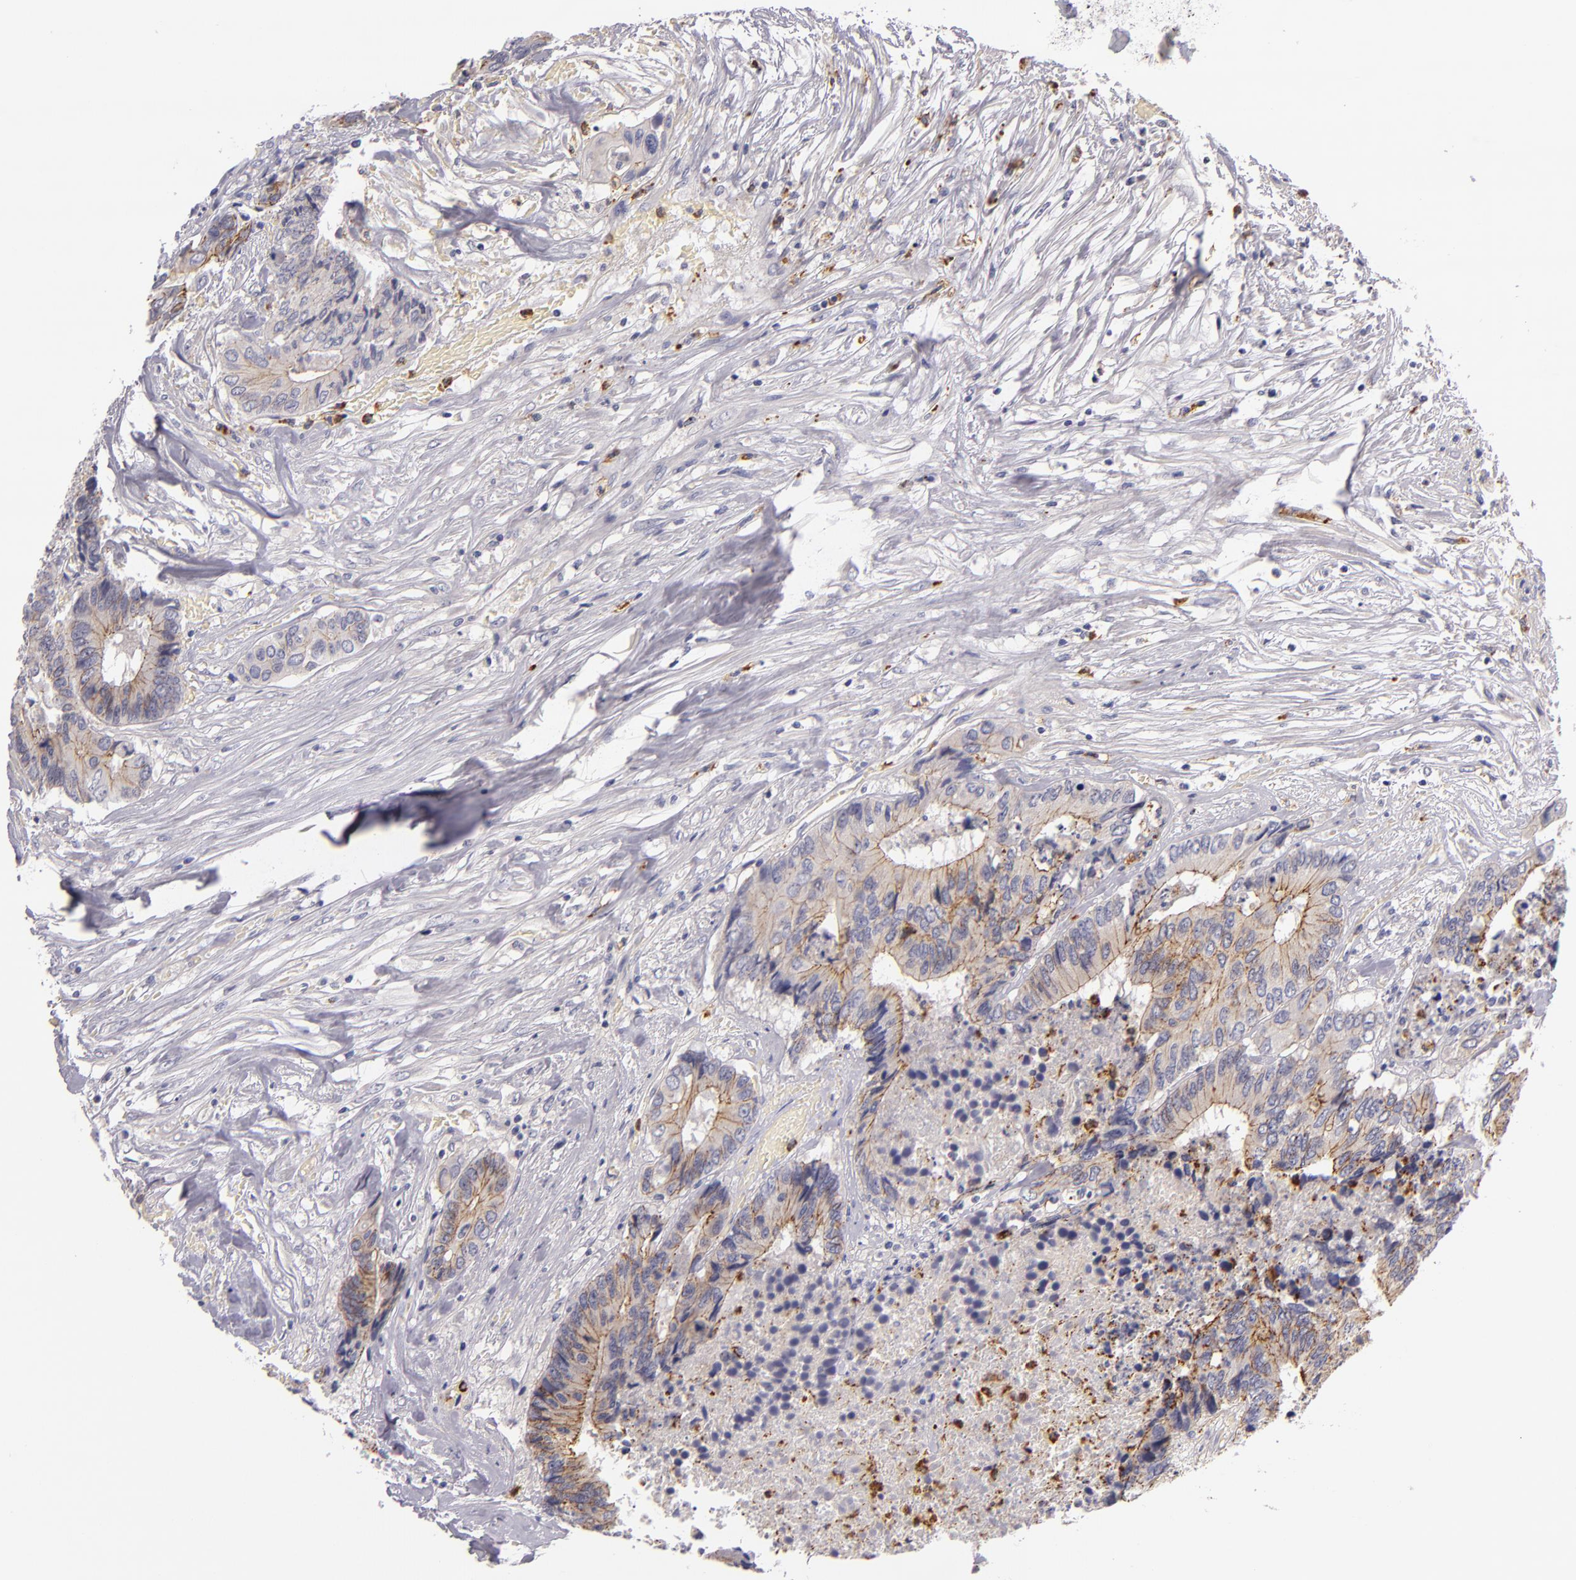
{"staining": {"intensity": "moderate", "quantity": ">75%", "location": "cytoplasmic/membranous"}, "tissue": "colorectal cancer", "cell_type": "Tumor cells", "image_type": "cancer", "snomed": [{"axis": "morphology", "description": "Adenocarcinoma, NOS"}, {"axis": "topography", "description": "Rectum"}], "caption": "Colorectal cancer (adenocarcinoma) stained with immunohistochemistry shows moderate cytoplasmic/membranous positivity in approximately >75% of tumor cells.", "gene": "CDH3", "patient": {"sex": "male", "age": 55}}